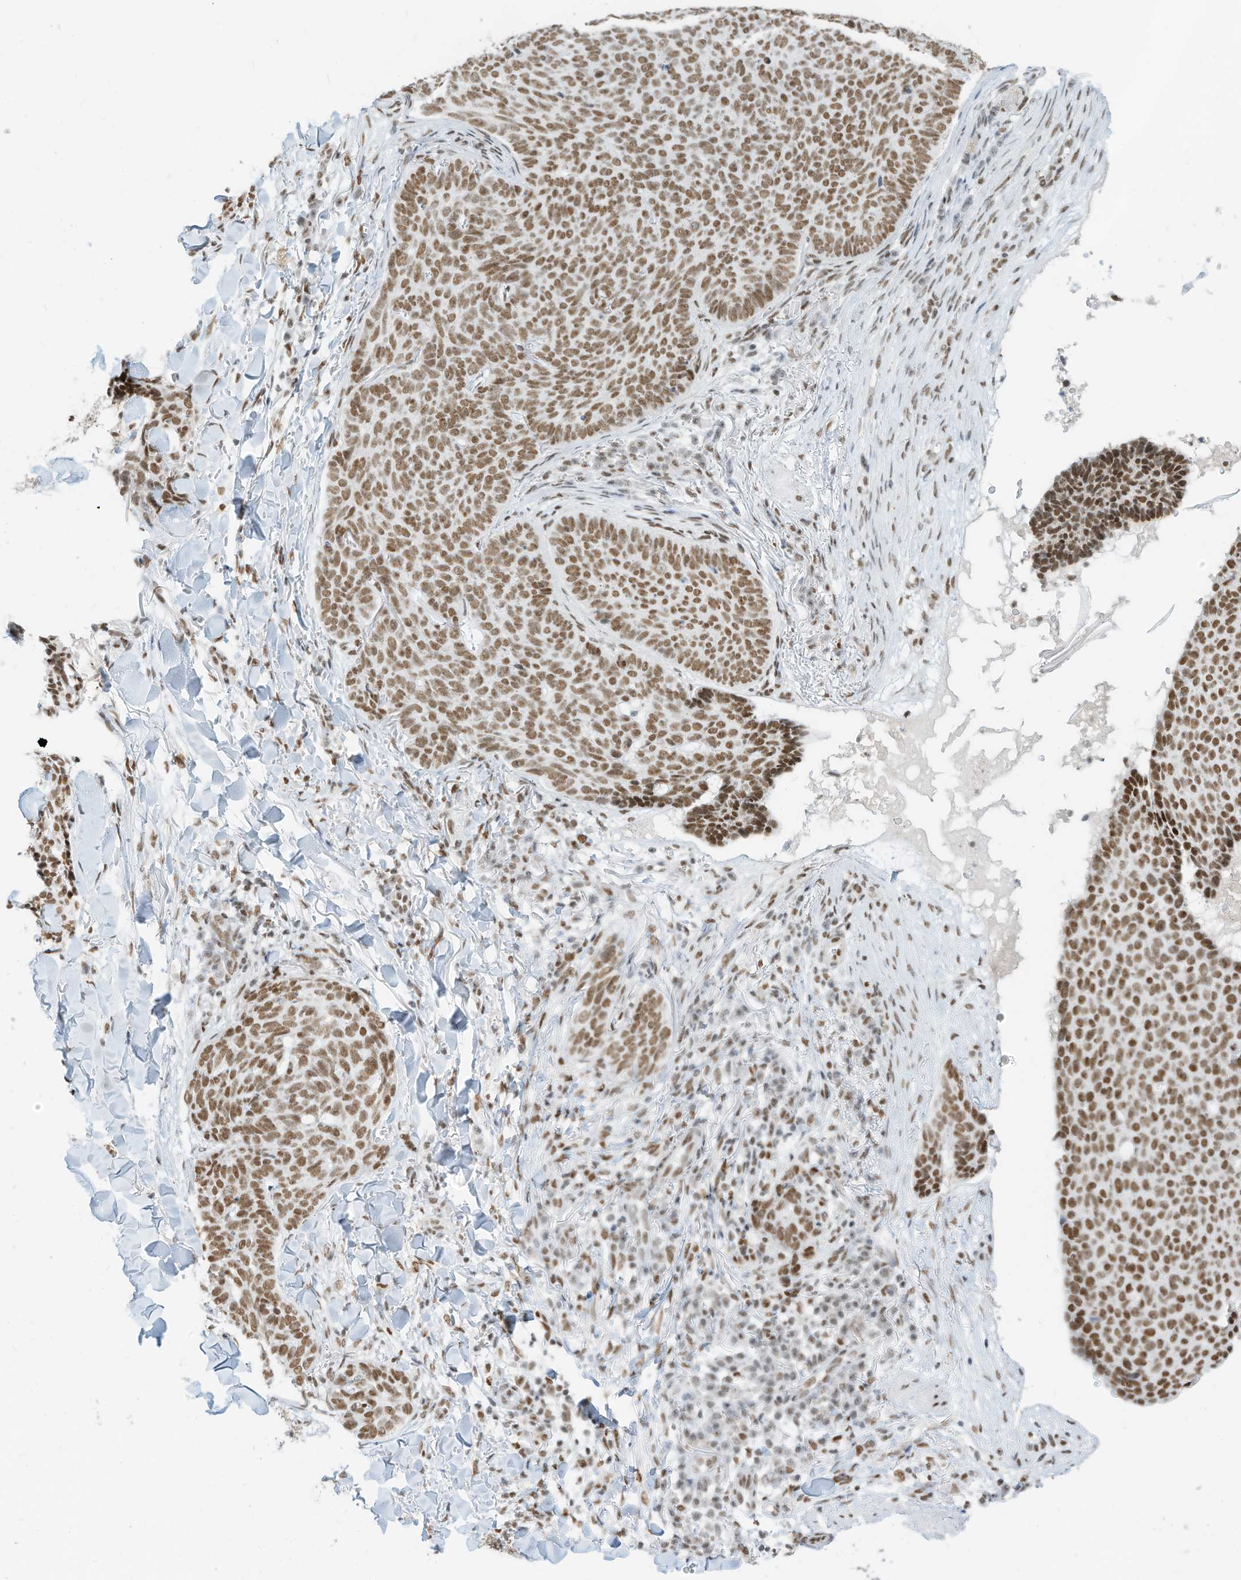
{"staining": {"intensity": "moderate", "quantity": ">75%", "location": "nuclear"}, "tissue": "skin cancer", "cell_type": "Tumor cells", "image_type": "cancer", "snomed": [{"axis": "morphology", "description": "Normal tissue, NOS"}, {"axis": "morphology", "description": "Basal cell carcinoma"}, {"axis": "topography", "description": "Skin"}], "caption": "Immunohistochemistry image of skin cancer (basal cell carcinoma) stained for a protein (brown), which displays medium levels of moderate nuclear staining in approximately >75% of tumor cells.", "gene": "SMARCA2", "patient": {"sex": "male", "age": 50}}